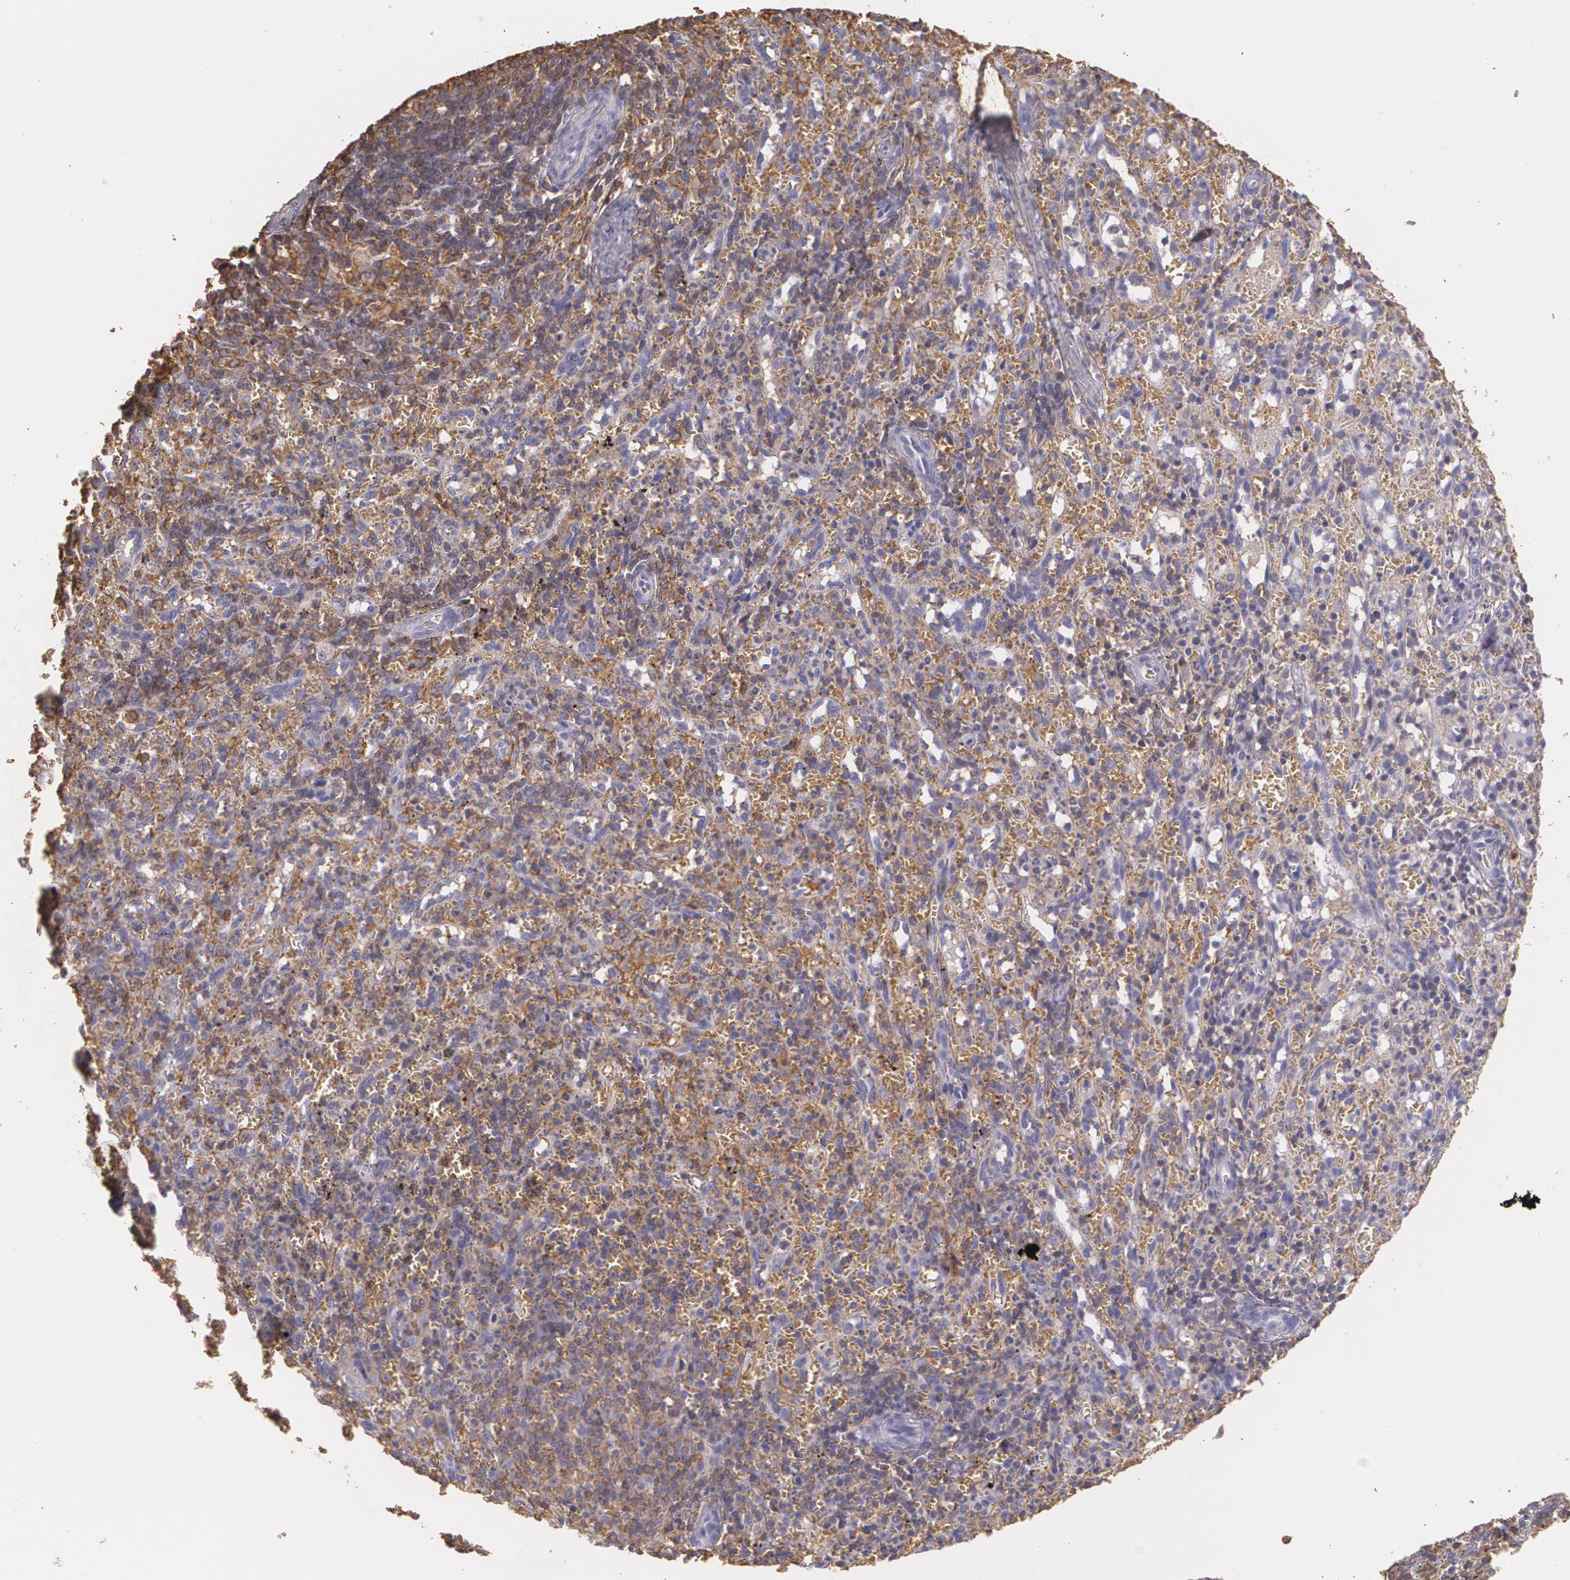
{"staining": {"intensity": "moderate", "quantity": "25%-75%", "location": "cytoplasmic/membranous"}, "tissue": "spleen", "cell_type": "Cells in red pulp", "image_type": "normal", "snomed": [{"axis": "morphology", "description": "Normal tissue, NOS"}, {"axis": "topography", "description": "Spleen"}], "caption": "IHC of benign spleen displays medium levels of moderate cytoplasmic/membranous positivity in about 25%-75% of cells in red pulp.", "gene": "TGFBR1", "patient": {"sex": "female", "age": 10}}